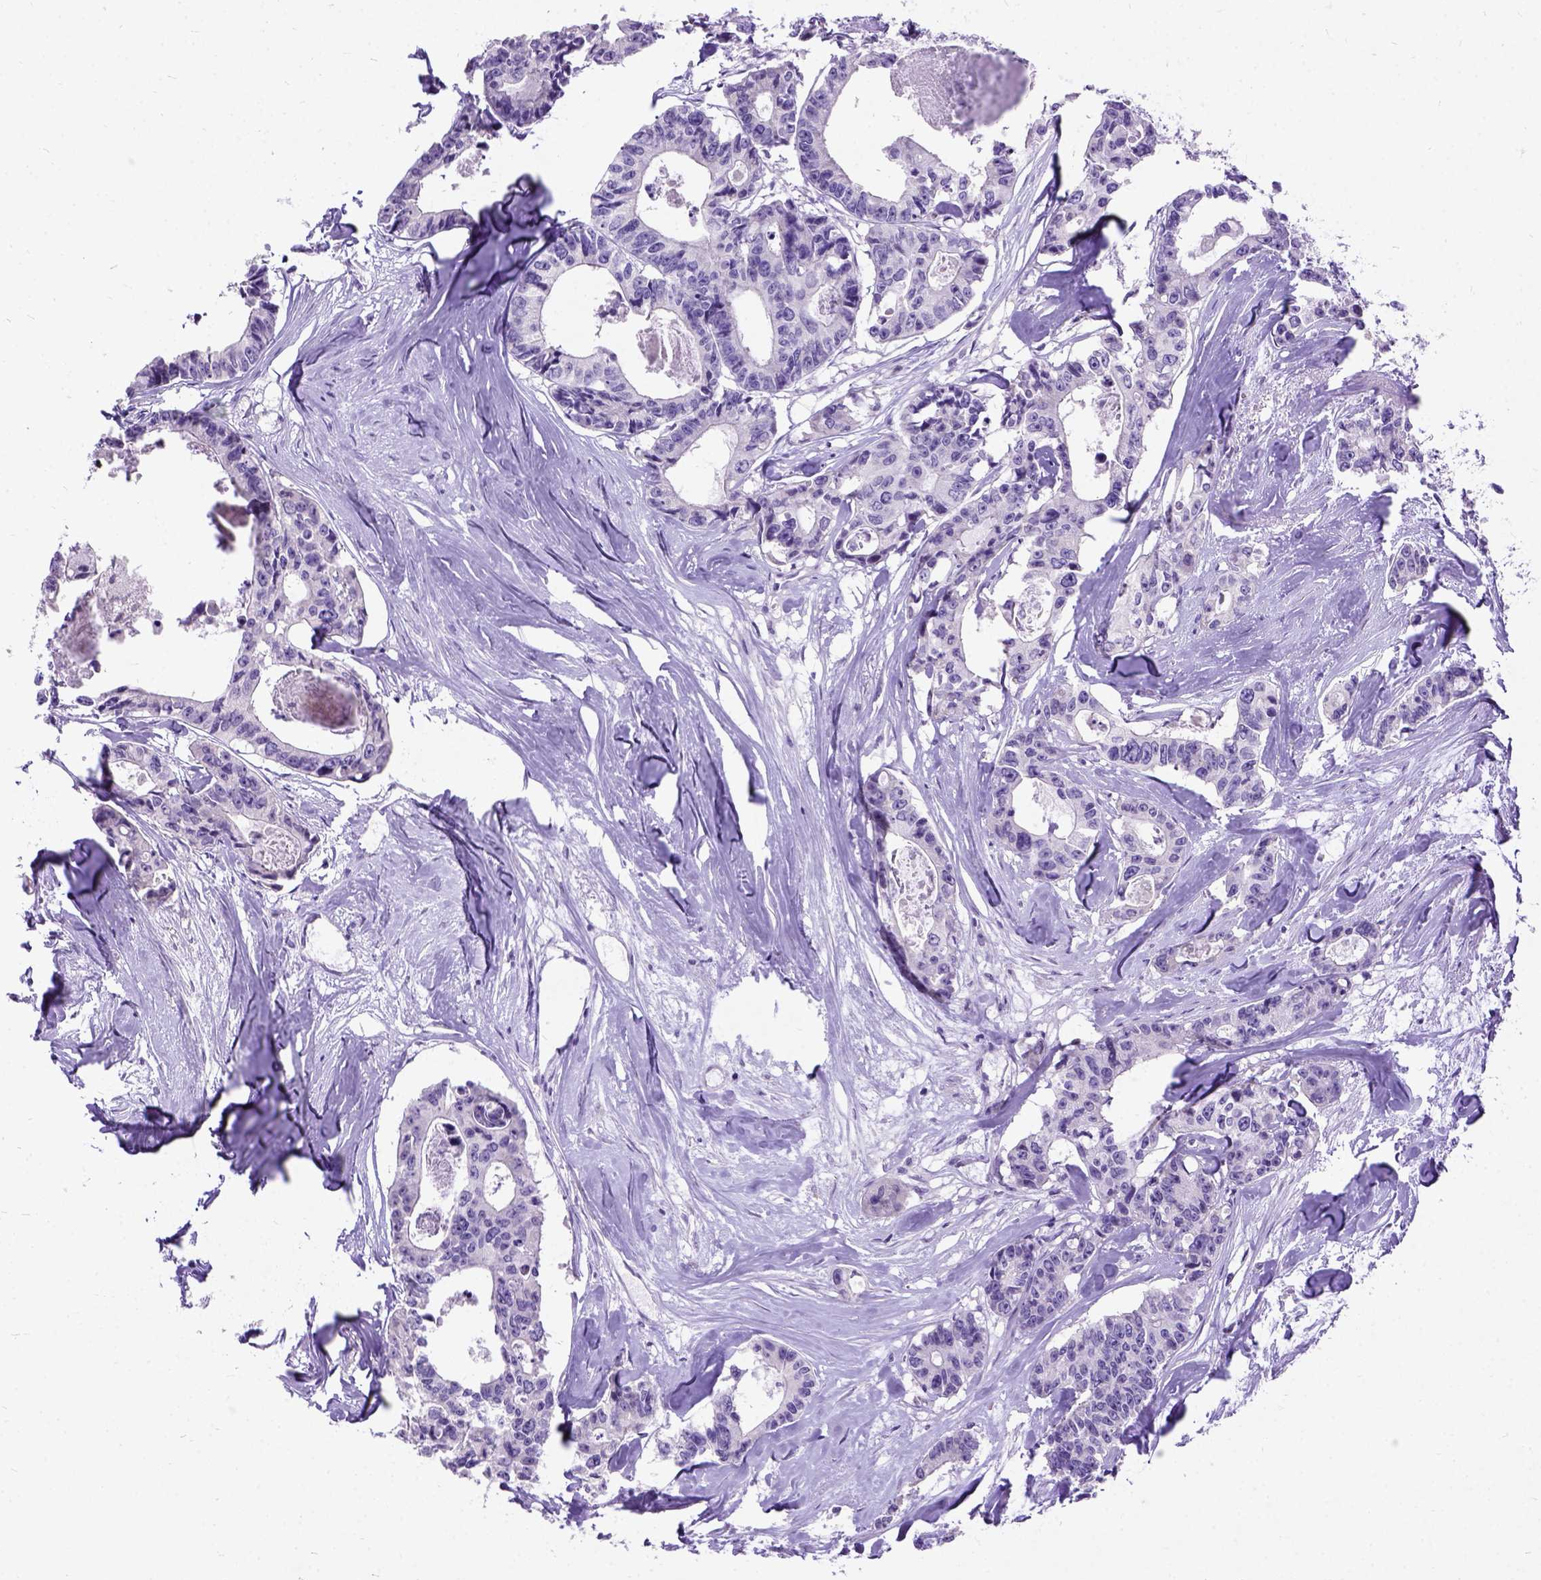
{"staining": {"intensity": "negative", "quantity": "none", "location": "none"}, "tissue": "colorectal cancer", "cell_type": "Tumor cells", "image_type": "cancer", "snomed": [{"axis": "morphology", "description": "Adenocarcinoma, NOS"}, {"axis": "topography", "description": "Rectum"}], "caption": "Colorectal cancer (adenocarcinoma) stained for a protein using IHC exhibits no expression tumor cells.", "gene": "NEUROD4", "patient": {"sex": "male", "age": 57}}